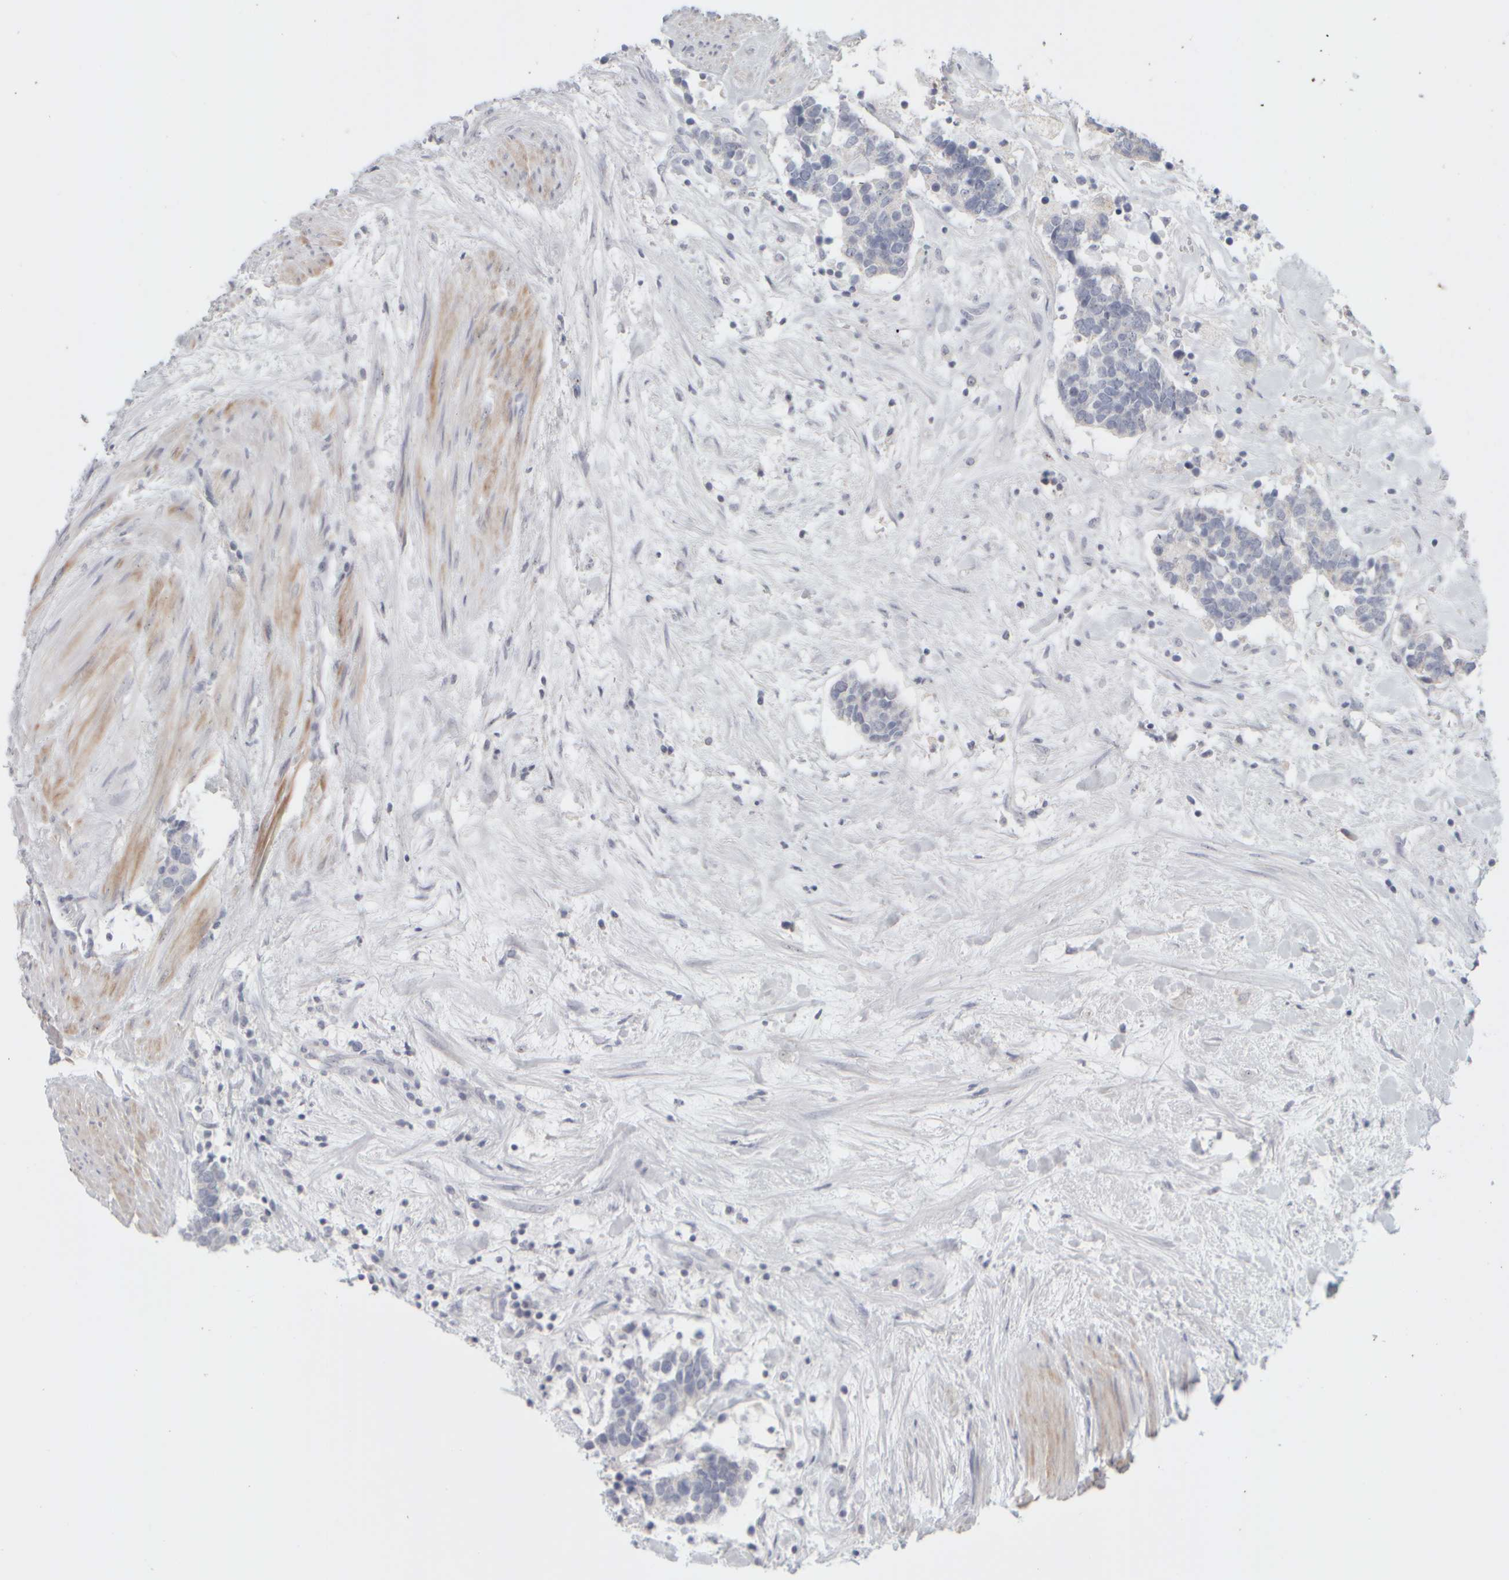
{"staining": {"intensity": "negative", "quantity": "none", "location": "none"}, "tissue": "carcinoid", "cell_type": "Tumor cells", "image_type": "cancer", "snomed": [{"axis": "morphology", "description": "Carcinoma, NOS"}, {"axis": "morphology", "description": "Carcinoid, malignant, NOS"}, {"axis": "topography", "description": "Urinary bladder"}], "caption": "Carcinoma was stained to show a protein in brown. There is no significant positivity in tumor cells.", "gene": "DCXR", "patient": {"sex": "male", "age": 57}}